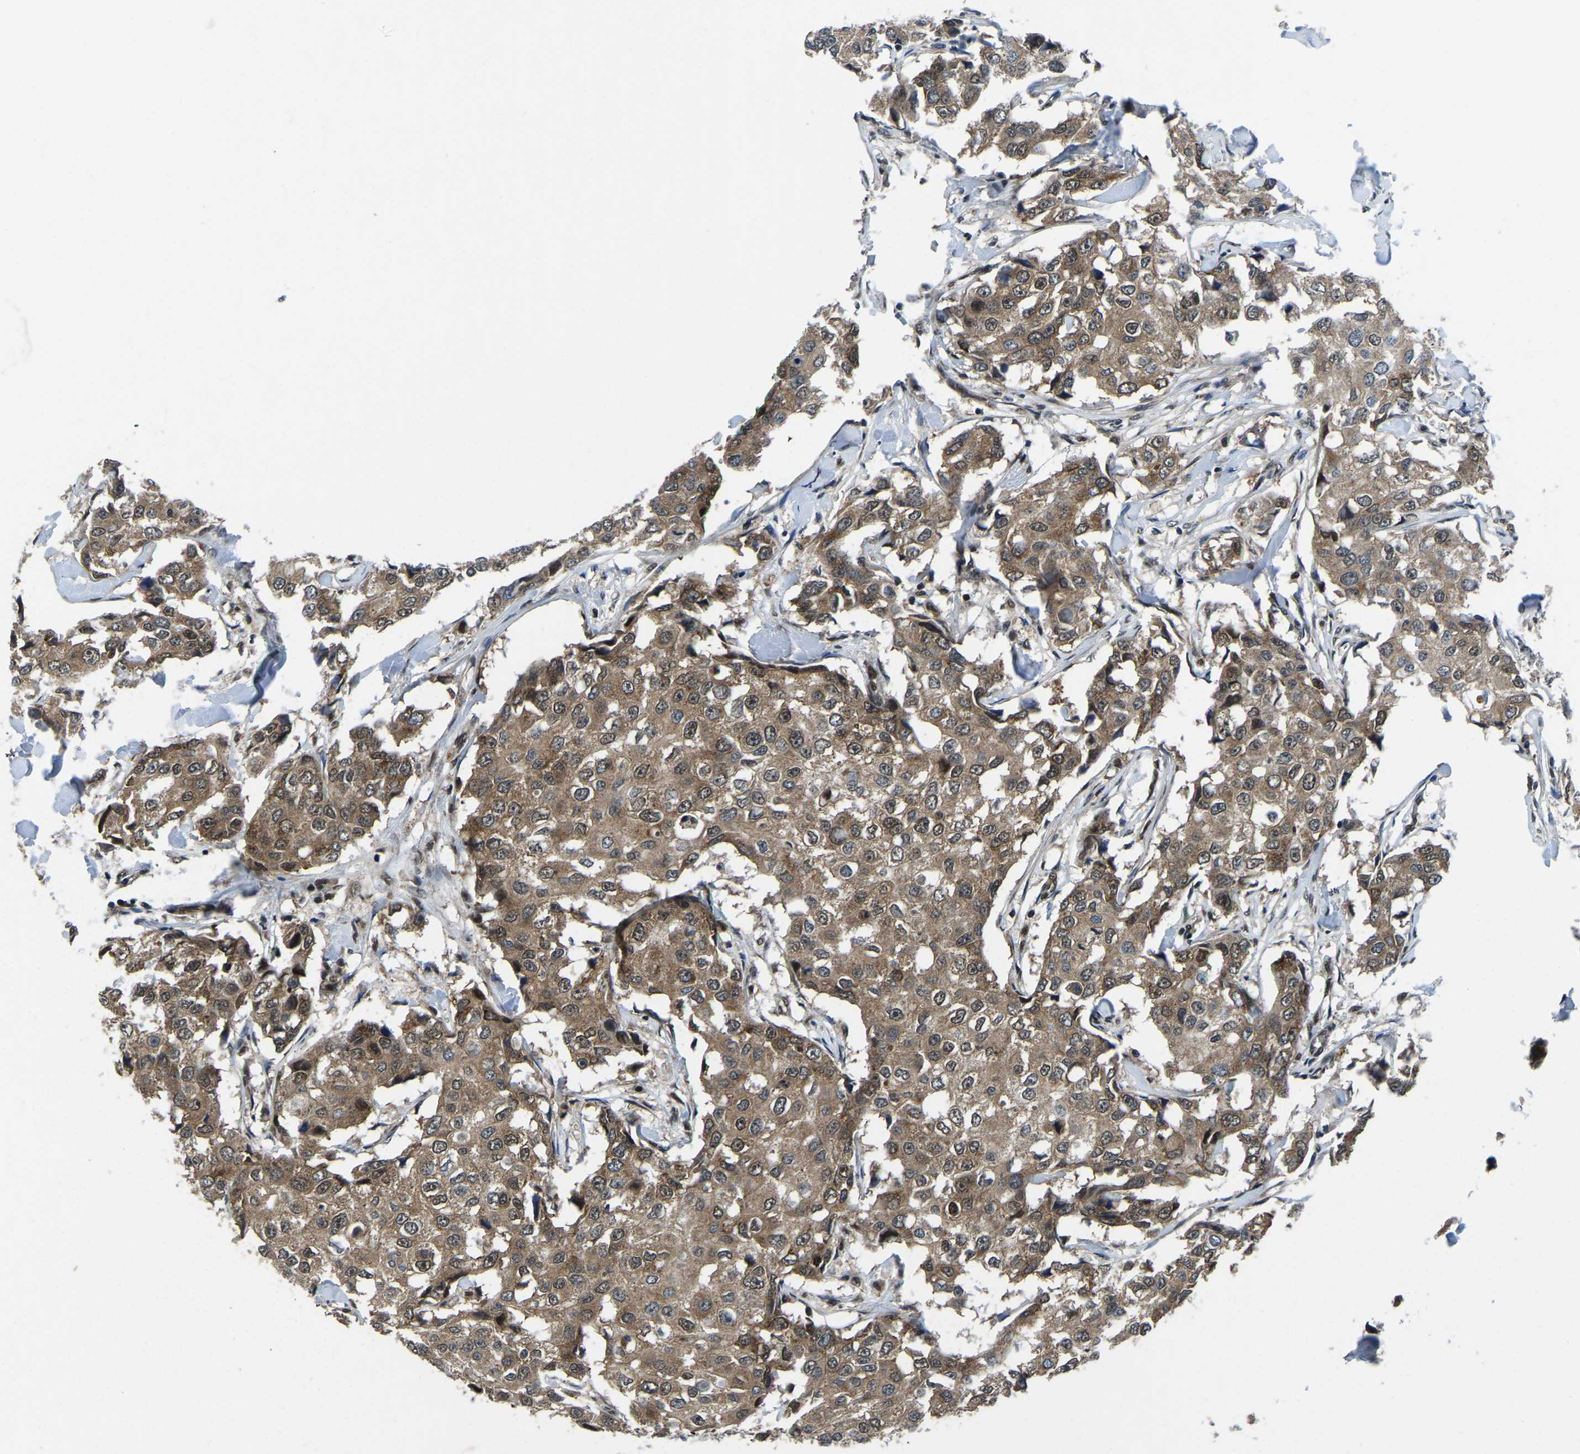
{"staining": {"intensity": "moderate", "quantity": ">75%", "location": "cytoplasmic/membranous,nuclear"}, "tissue": "breast cancer", "cell_type": "Tumor cells", "image_type": "cancer", "snomed": [{"axis": "morphology", "description": "Duct carcinoma"}, {"axis": "topography", "description": "Breast"}], "caption": "A micrograph of human breast cancer (invasive ductal carcinoma) stained for a protein exhibits moderate cytoplasmic/membranous and nuclear brown staining in tumor cells.", "gene": "DFFA", "patient": {"sex": "female", "age": 27}}